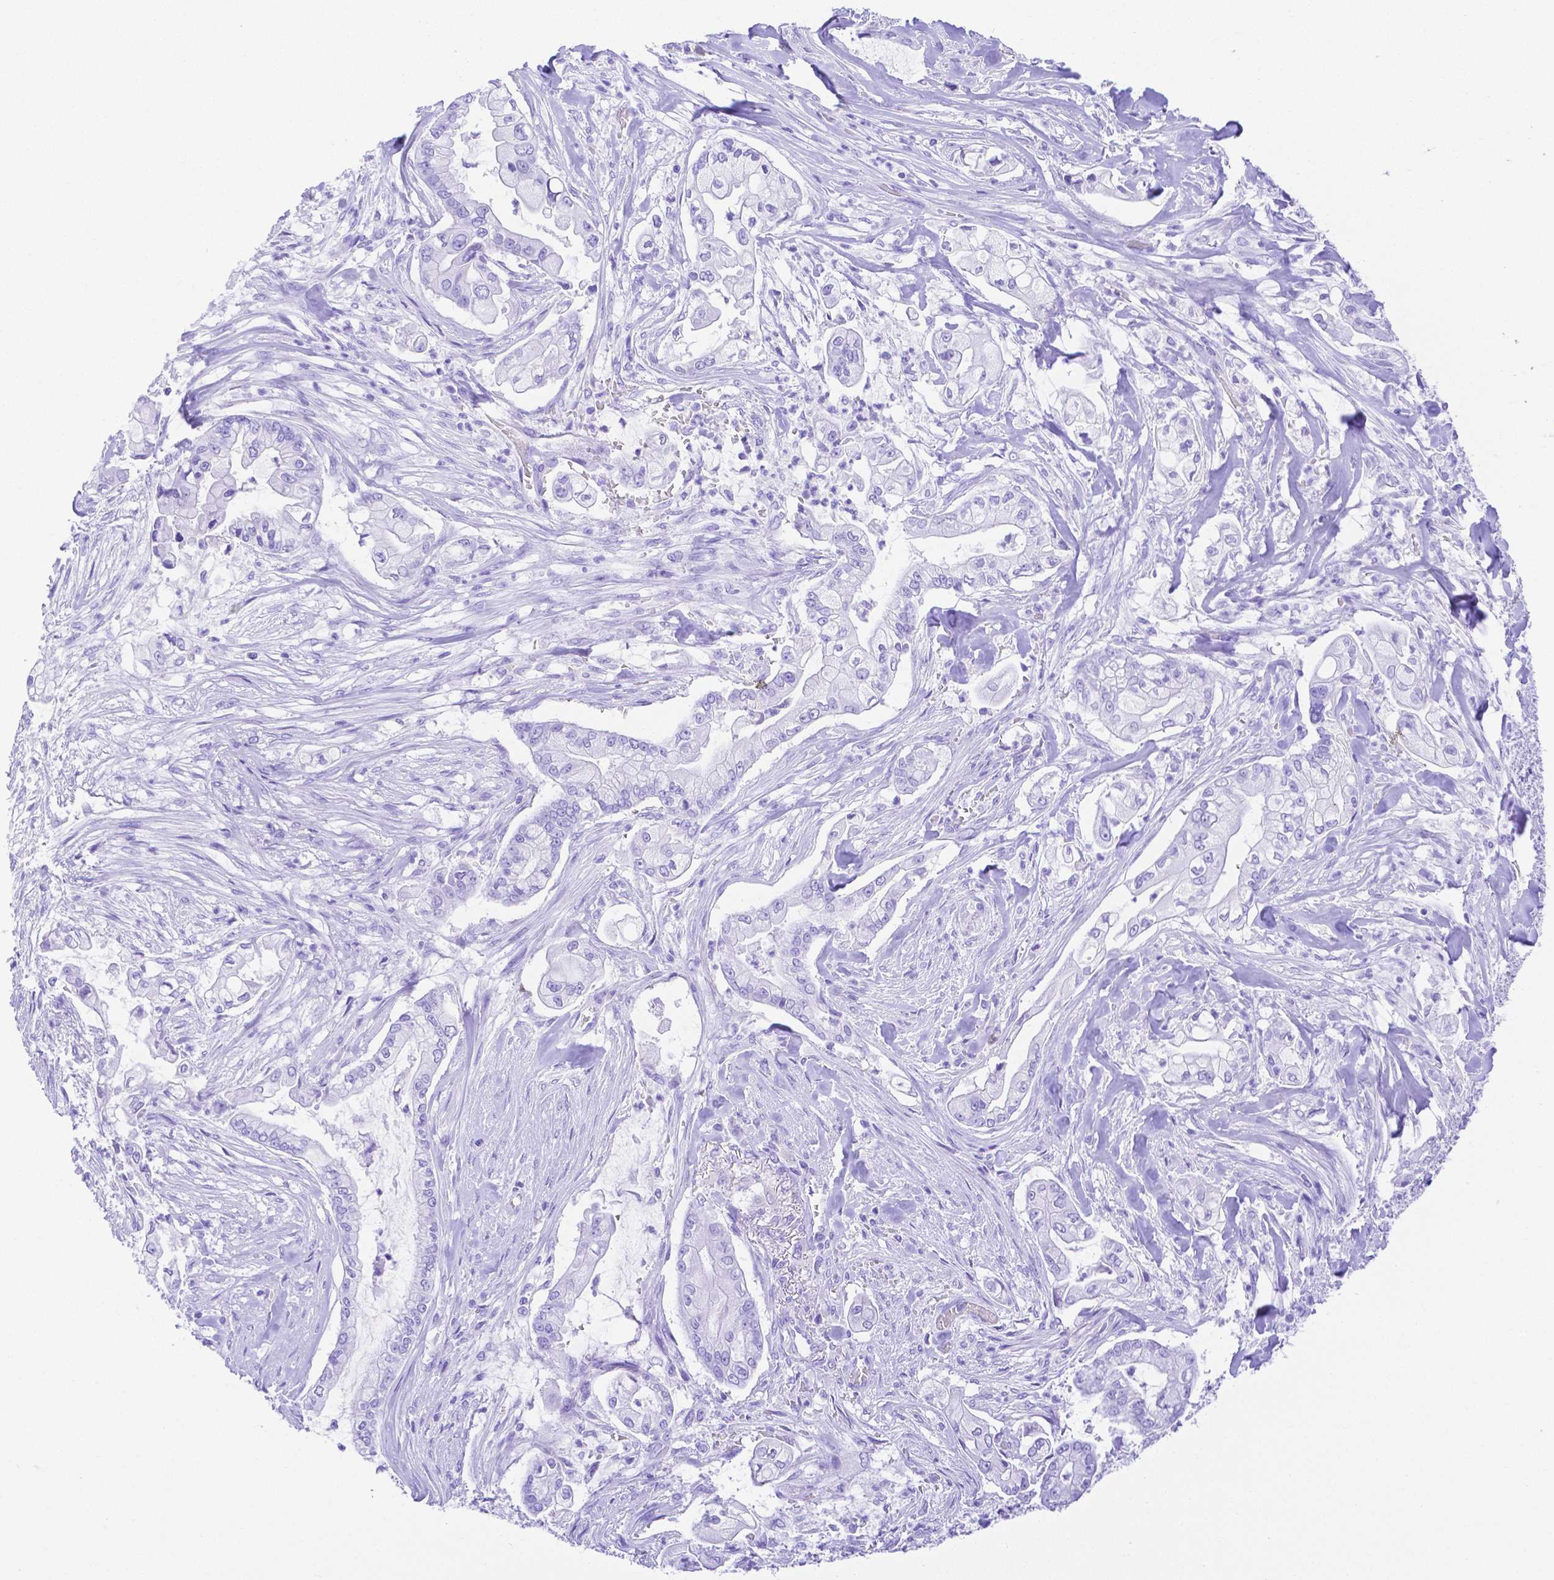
{"staining": {"intensity": "negative", "quantity": "none", "location": "none"}, "tissue": "pancreatic cancer", "cell_type": "Tumor cells", "image_type": "cancer", "snomed": [{"axis": "morphology", "description": "Adenocarcinoma, NOS"}, {"axis": "topography", "description": "Pancreas"}], "caption": "Tumor cells are negative for brown protein staining in pancreatic adenocarcinoma. Brightfield microscopy of immunohistochemistry stained with DAB (3,3'-diaminobenzidine) (brown) and hematoxylin (blue), captured at high magnification.", "gene": "SMR3A", "patient": {"sex": "female", "age": 69}}